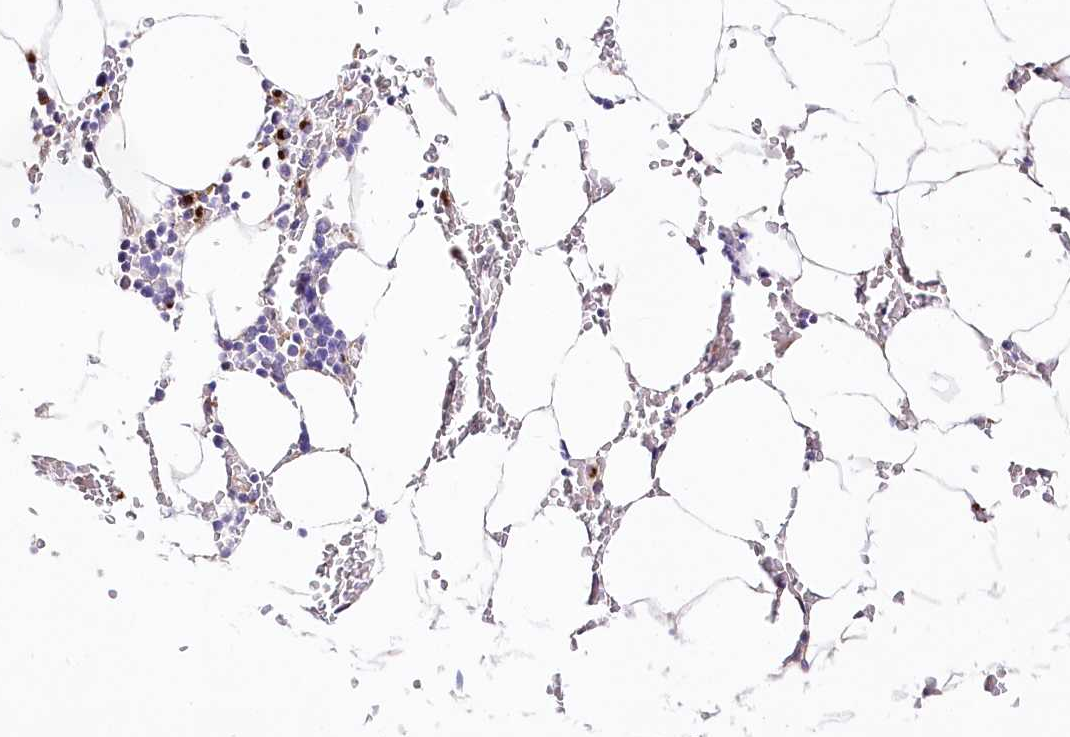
{"staining": {"intensity": "strong", "quantity": "<25%", "location": "cytoplasmic/membranous"}, "tissue": "bone marrow", "cell_type": "Hematopoietic cells", "image_type": "normal", "snomed": [{"axis": "morphology", "description": "Normal tissue, NOS"}, {"axis": "topography", "description": "Bone marrow"}], "caption": "Immunohistochemical staining of unremarkable human bone marrow demonstrates <25% levels of strong cytoplasmic/membranous protein positivity in approximately <25% of hematopoietic cells. (brown staining indicates protein expression, while blue staining denotes nuclei).", "gene": "ABRAXAS2", "patient": {"sex": "male", "age": 70}}